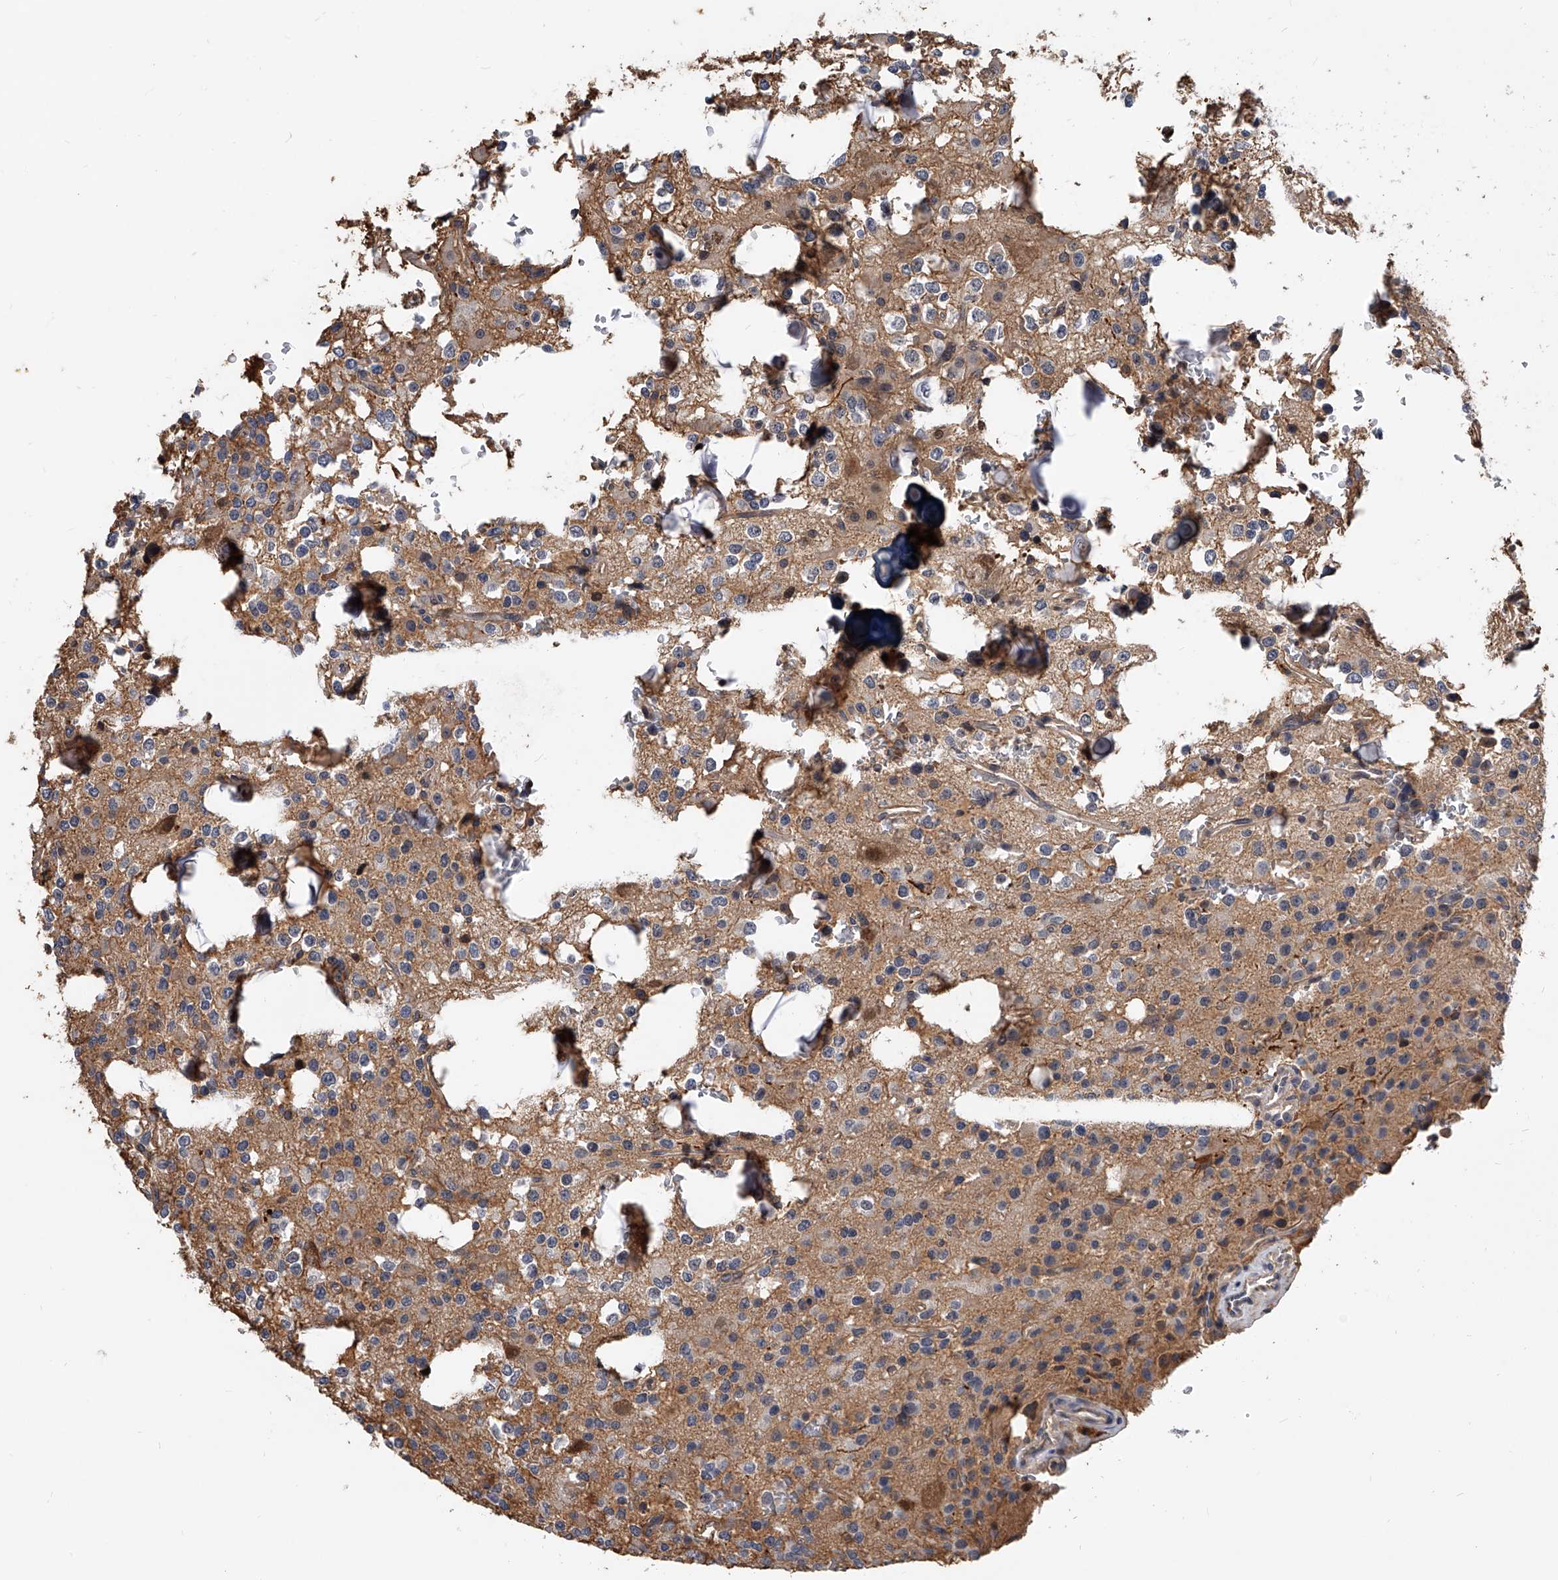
{"staining": {"intensity": "negative", "quantity": "none", "location": "none"}, "tissue": "glioma", "cell_type": "Tumor cells", "image_type": "cancer", "snomed": [{"axis": "morphology", "description": "Glioma, malignant, High grade"}, {"axis": "topography", "description": "Brain"}], "caption": "Glioma was stained to show a protein in brown. There is no significant staining in tumor cells. (DAB (3,3'-diaminobenzidine) immunohistochemistry (IHC) visualized using brightfield microscopy, high magnification).", "gene": "ZNF25", "patient": {"sex": "female", "age": 62}}